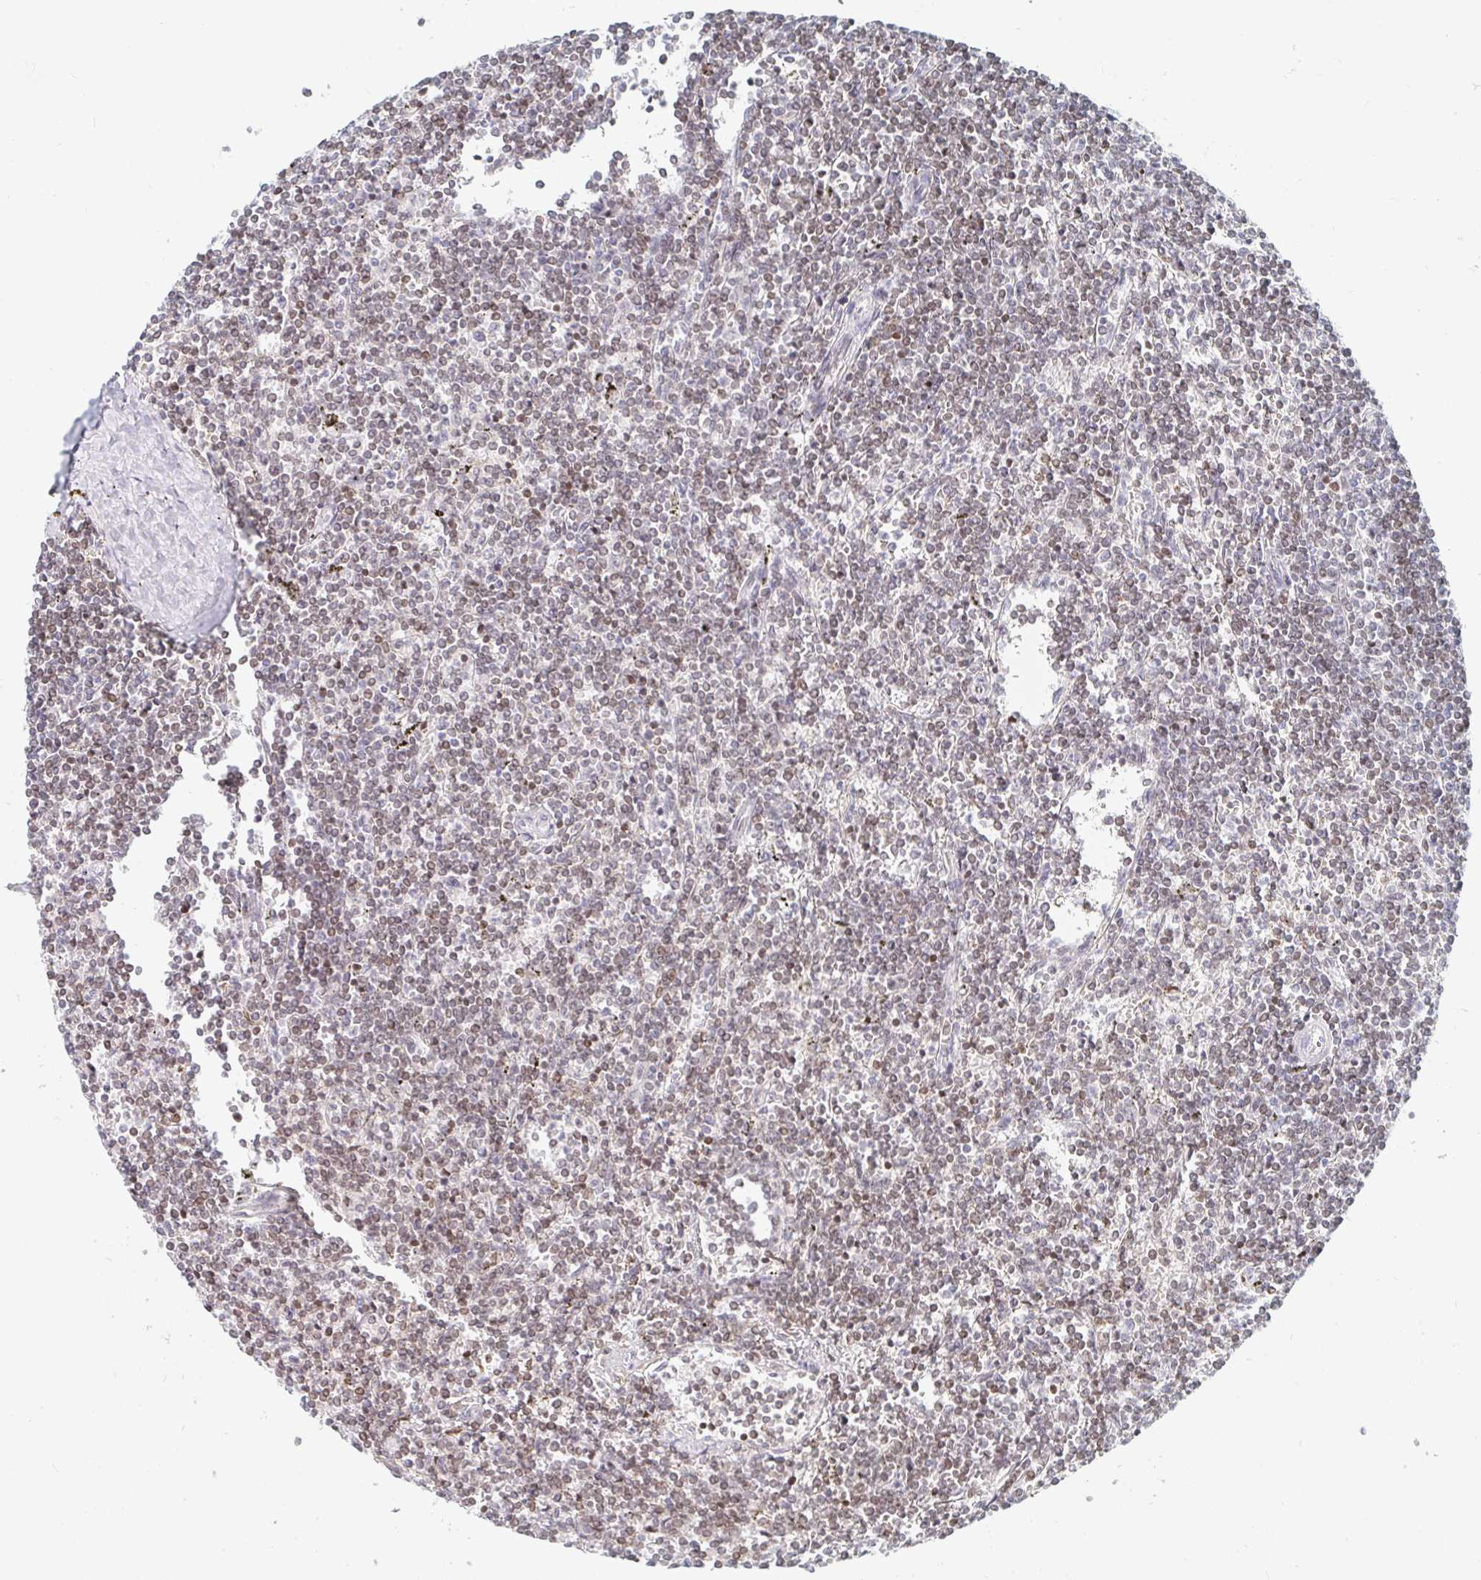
{"staining": {"intensity": "moderate", "quantity": ">75%", "location": "nuclear"}, "tissue": "lymphoma", "cell_type": "Tumor cells", "image_type": "cancer", "snomed": [{"axis": "morphology", "description": "Malignant lymphoma, non-Hodgkin's type, Low grade"}, {"axis": "topography", "description": "Spleen"}], "caption": "Immunohistochemistry (IHC) (DAB (3,3'-diaminobenzidine)) staining of human lymphoma exhibits moderate nuclear protein positivity in approximately >75% of tumor cells.", "gene": "CHD2", "patient": {"sex": "male", "age": 78}}